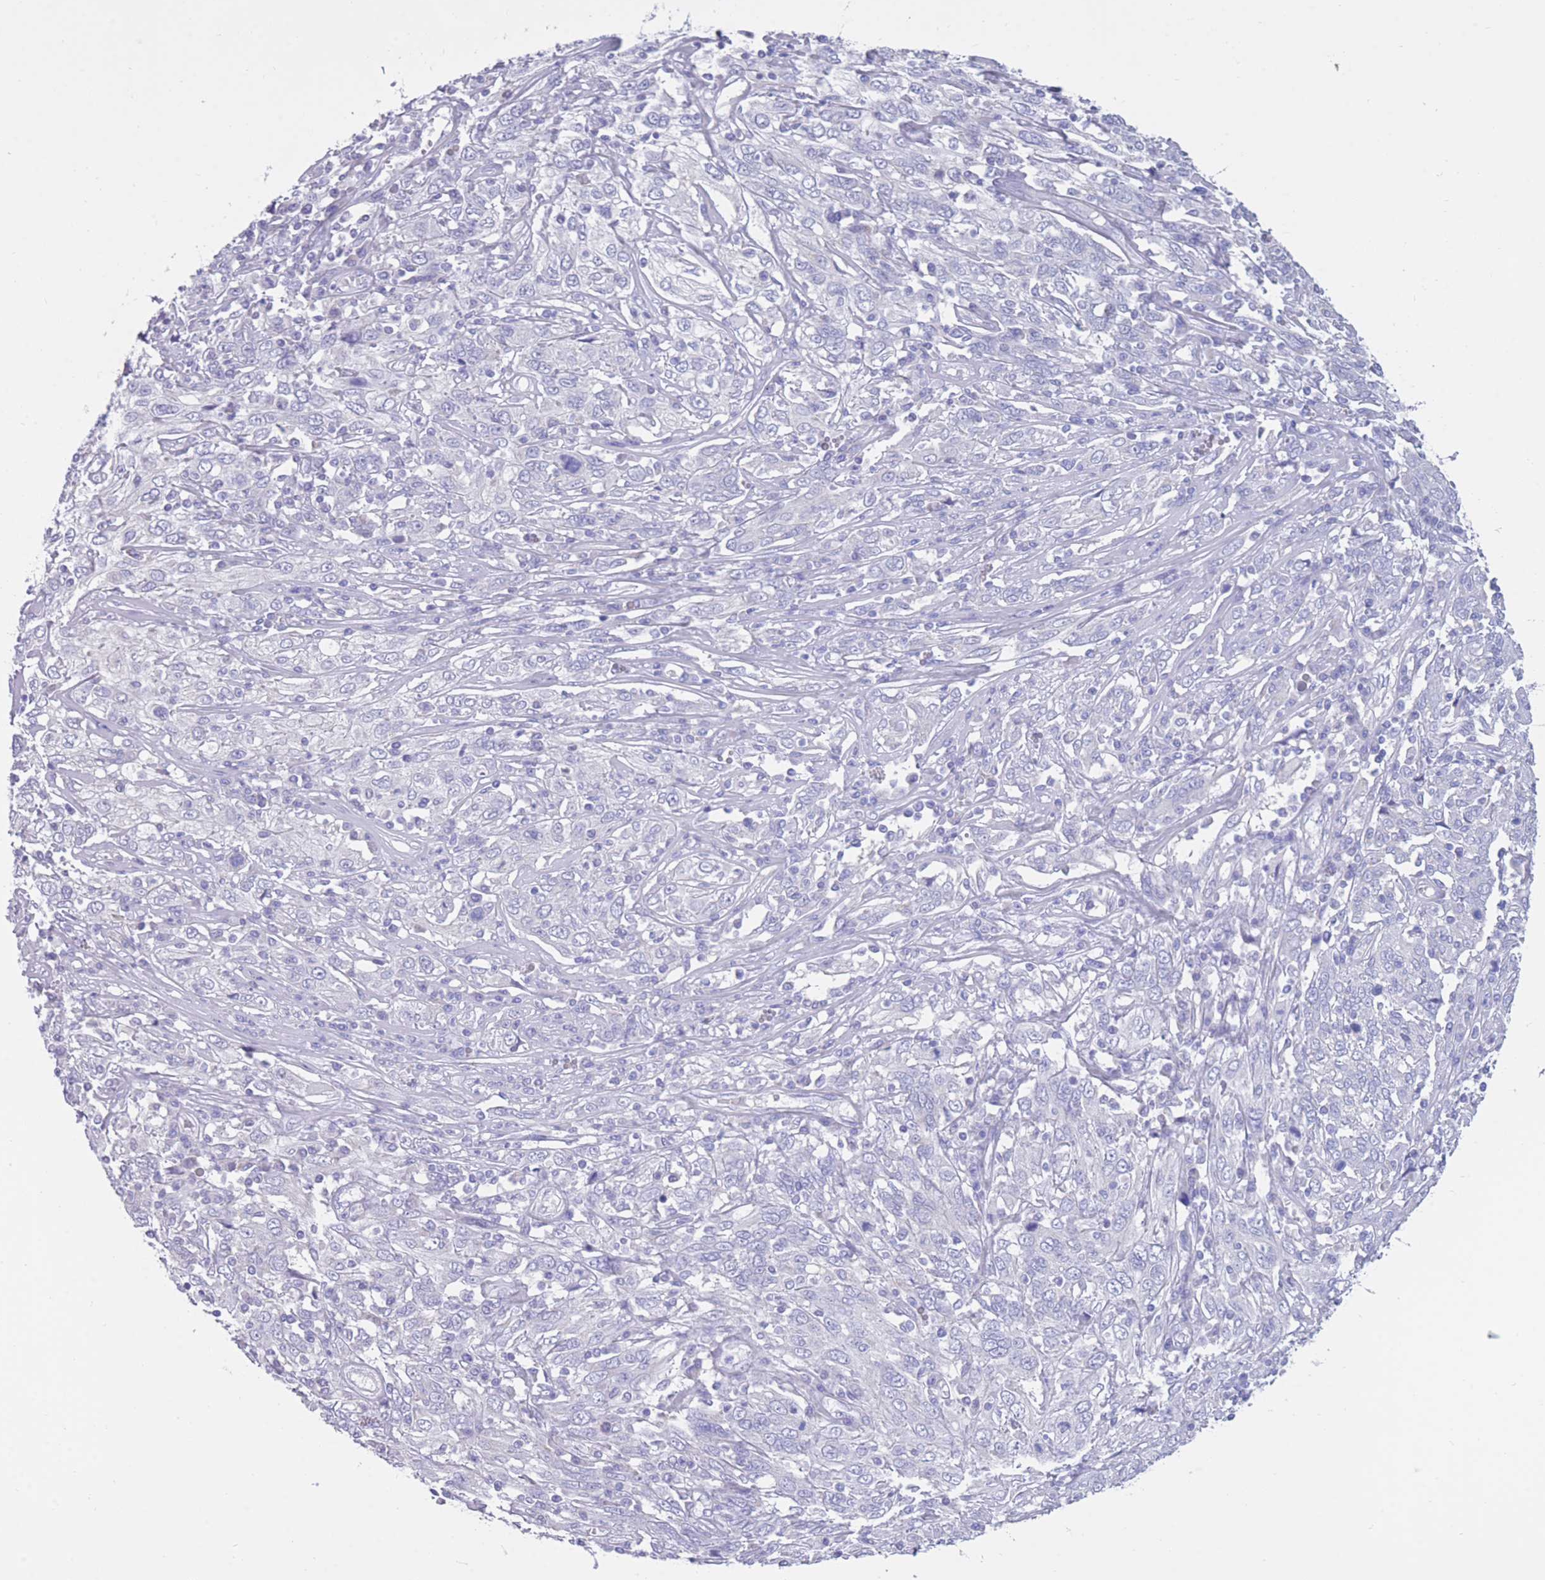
{"staining": {"intensity": "negative", "quantity": "none", "location": "none"}, "tissue": "cervical cancer", "cell_type": "Tumor cells", "image_type": "cancer", "snomed": [{"axis": "morphology", "description": "Squamous cell carcinoma, NOS"}, {"axis": "topography", "description": "Cervix"}], "caption": "Cervical cancer was stained to show a protein in brown. There is no significant staining in tumor cells.", "gene": "INTS2", "patient": {"sex": "female", "age": 46}}